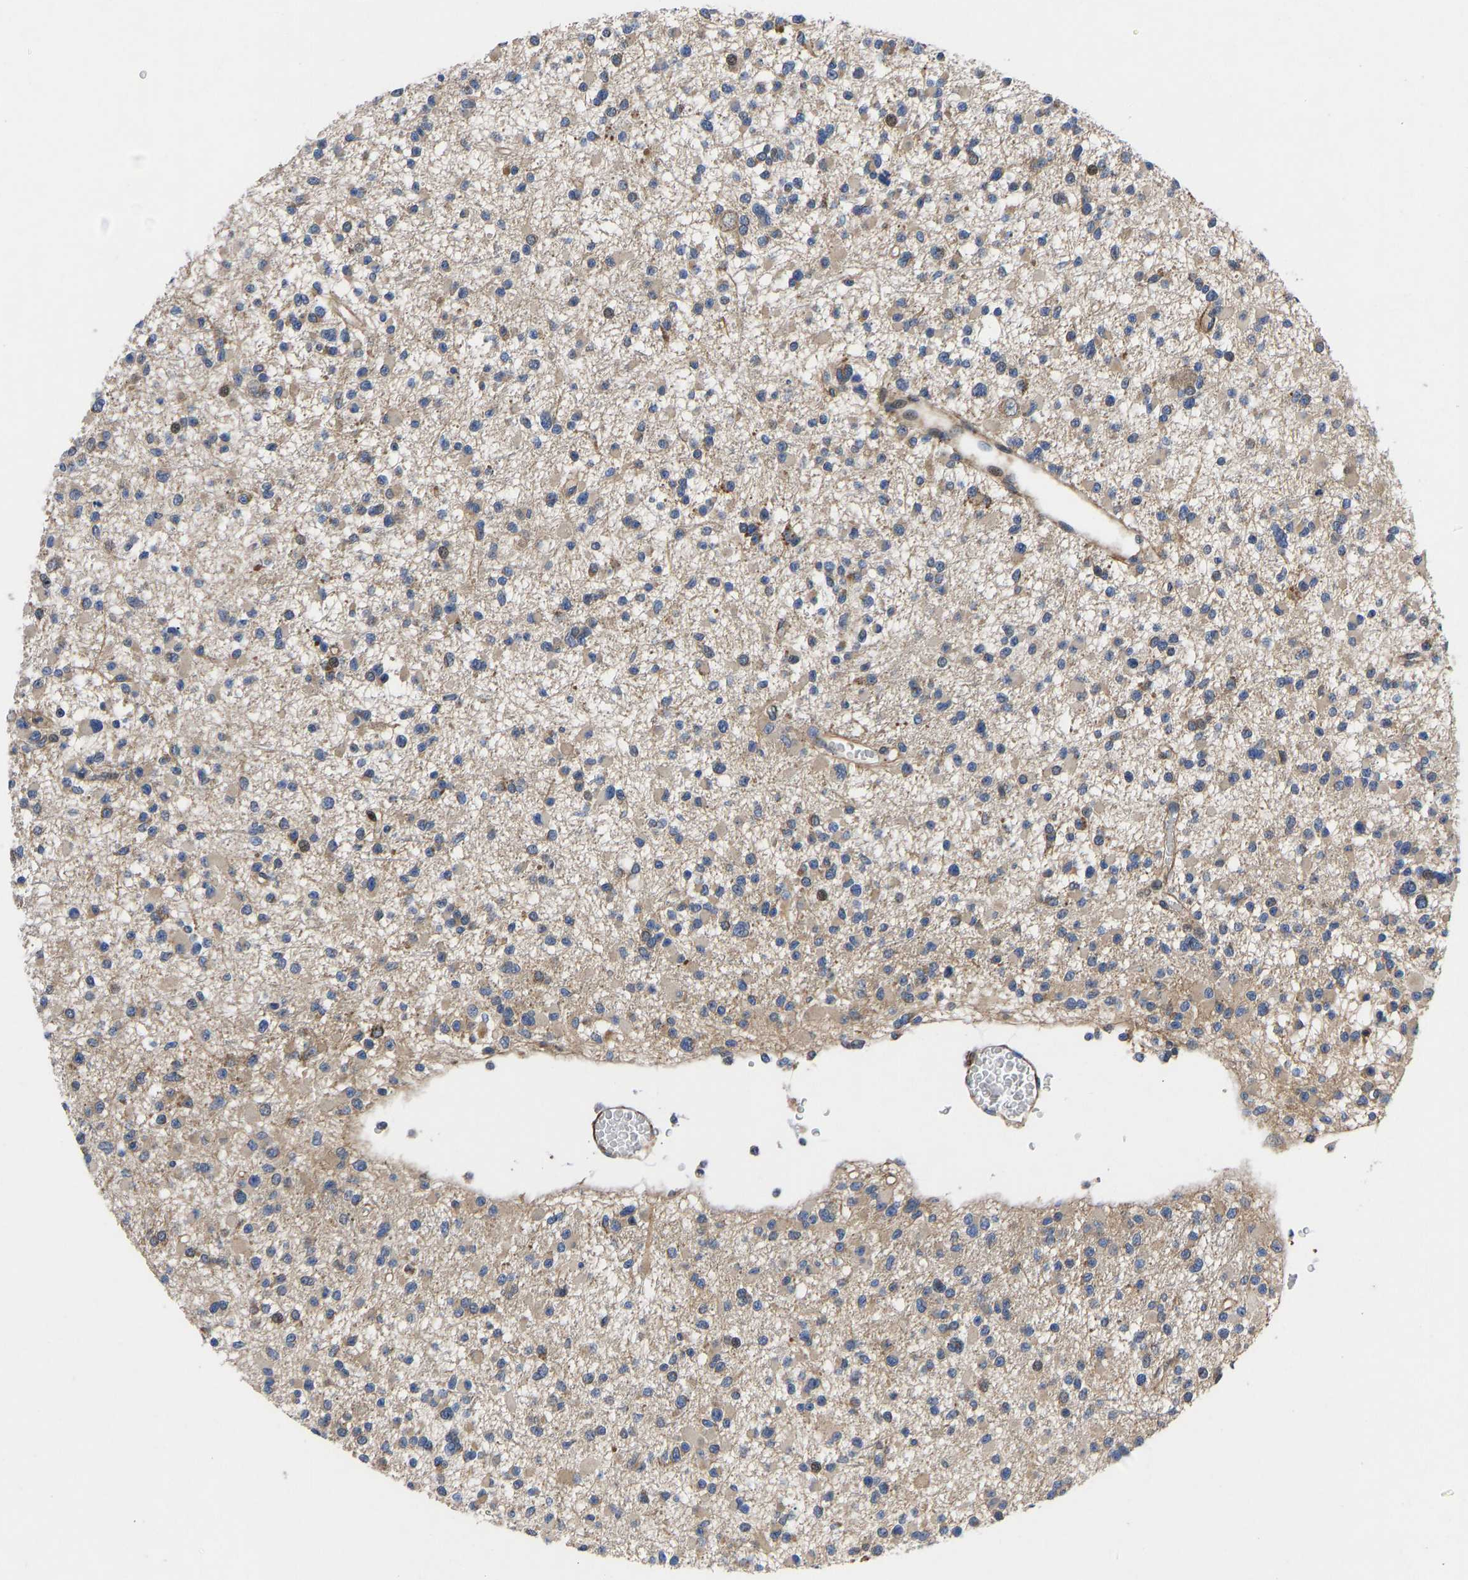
{"staining": {"intensity": "weak", "quantity": "25%-75%", "location": "cytoplasmic/membranous"}, "tissue": "glioma", "cell_type": "Tumor cells", "image_type": "cancer", "snomed": [{"axis": "morphology", "description": "Glioma, malignant, Low grade"}, {"axis": "topography", "description": "Brain"}], "caption": "Immunohistochemical staining of glioma demonstrates low levels of weak cytoplasmic/membranous protein positivity in approximately 25%-75% of tumor cells.", "gene": "TMEM38B", "patient": {"sex": "female", "age": 22}}